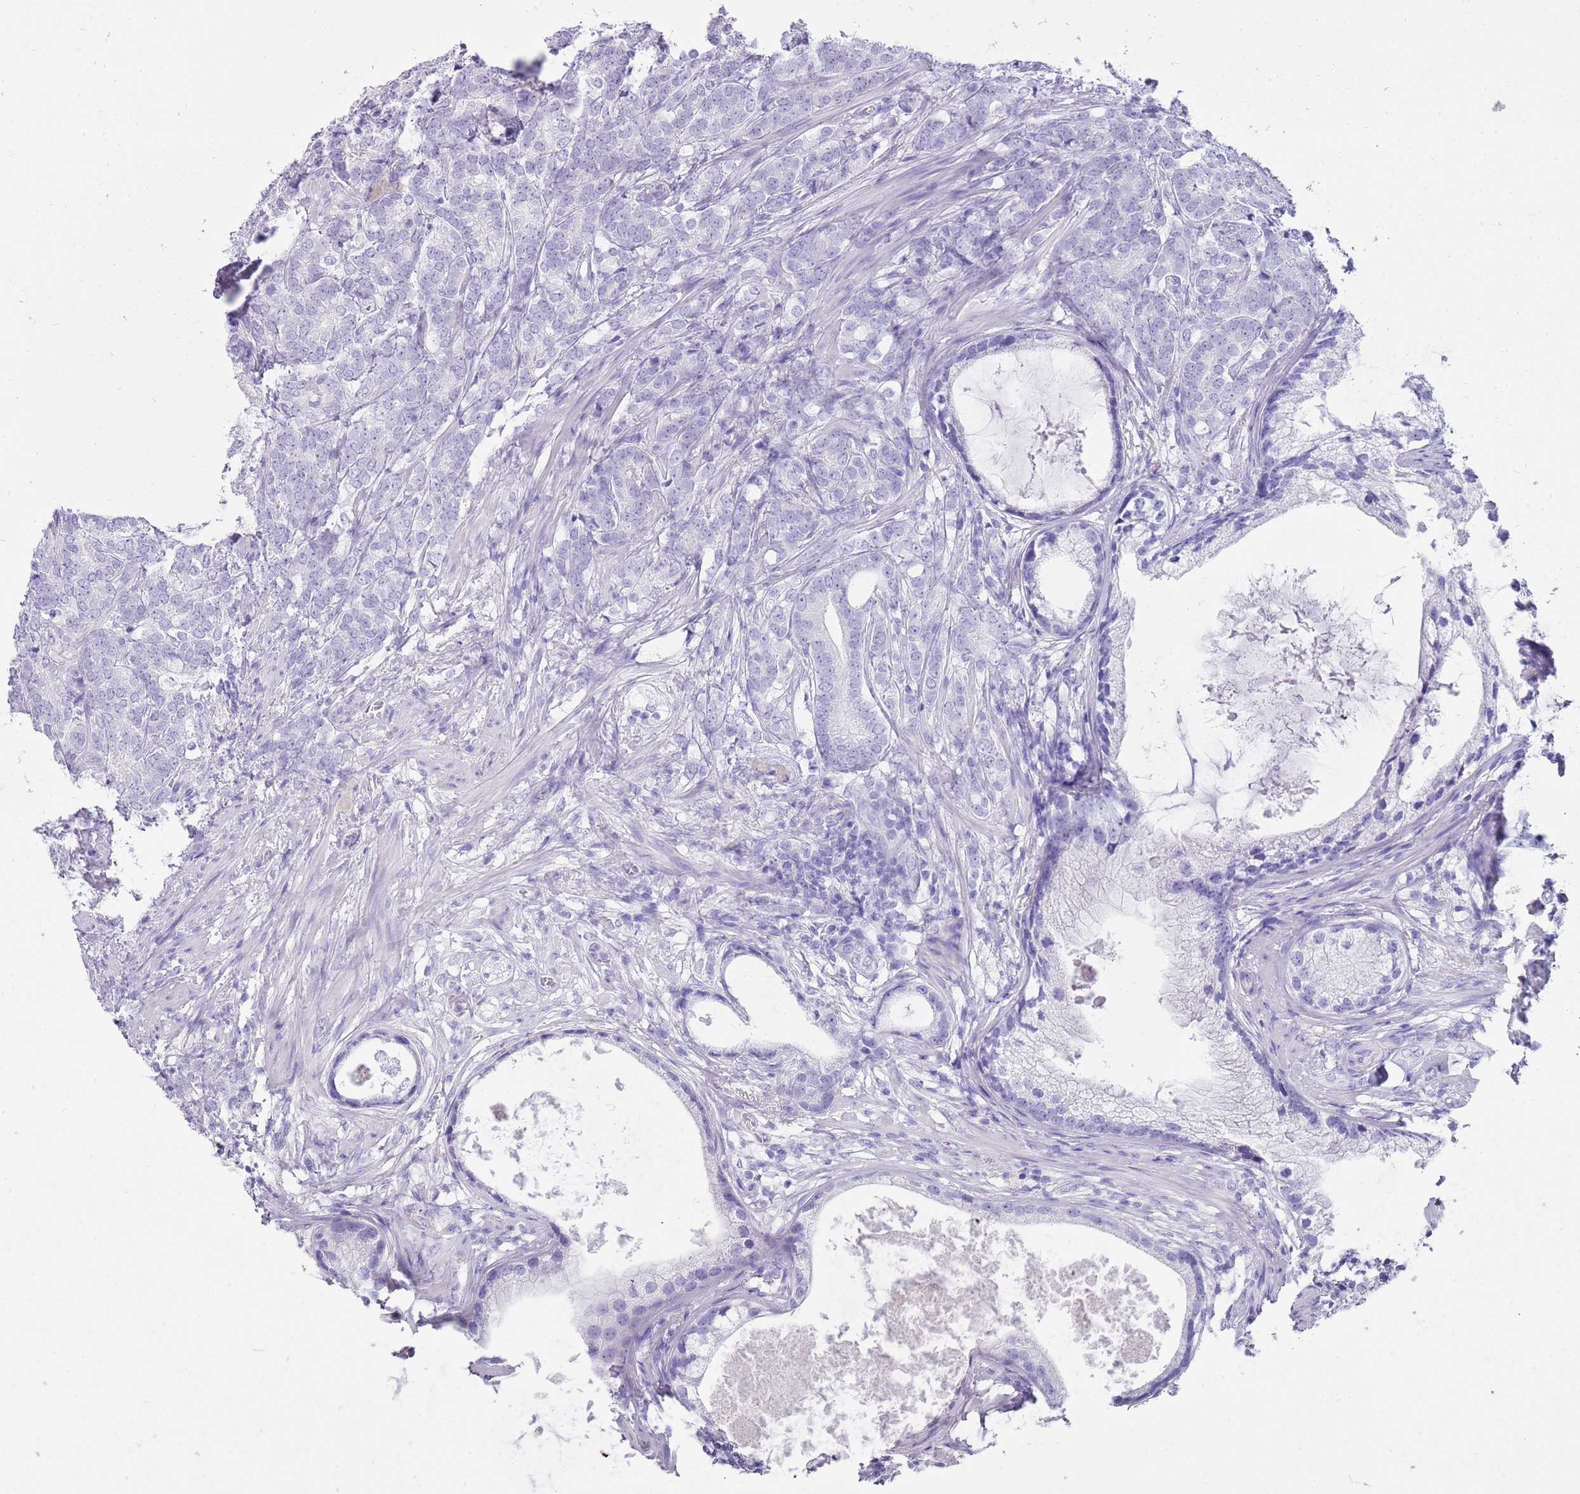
{"staining": {"intensity": "negative", "quantity": "none", "location": "none"}, "tissue": "prostate cancer", "cell_type": "Tumor cells", "image_type": "cancer", "snomed": [{"axis": "morphology", "description": "Adenocarcinoma, Low grade"}, {"axis": "topography", "description": "Prostate"}], "caption": "The IHC image has no significant expression in tumor cells of prostate adenocarcinoma (low-grade) tissue. The staining was performed using DAB (3,3'-diaminobenzidine) to visualize the protein expression in brown, while the nuclei were stained in blue with hematoxylin (Magnification: 20x).", "gene": "NBPF3", "patient": {"sex": "male", "age": 71}}